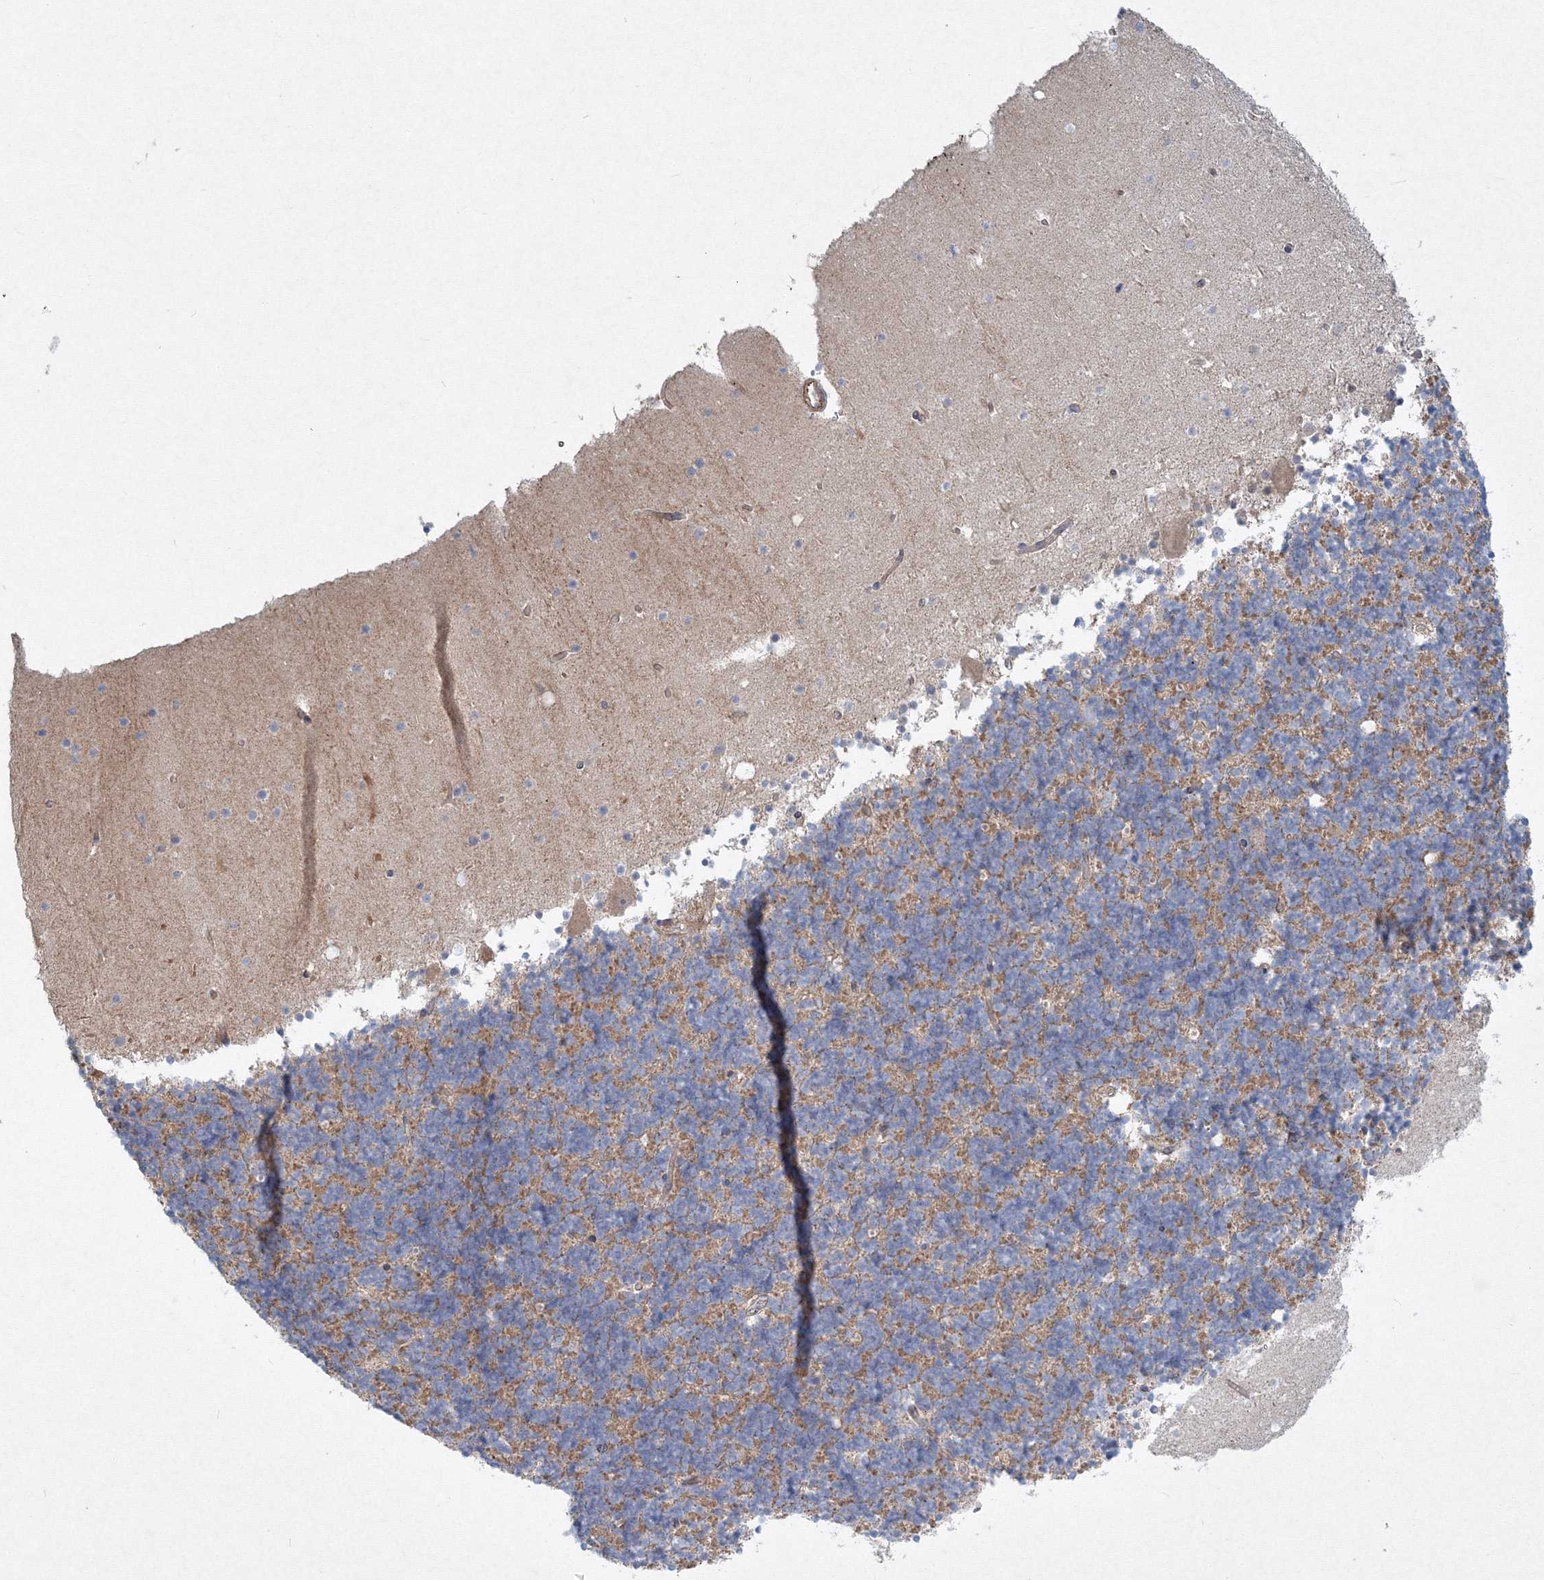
{"staining": {"intensity": "moderate", "quantity": "25%-75%", "location": "cytoplasmic/membranous"}, "tissue": "cerebellum", "cell_type": "Cells in granular layer", "image_type": "normal", "snomed": [{"axis": "morphology", "description": "Normal tissue, NOS"}, {"axis": "topography", "description": "Cerebellum"}], "caption": "A medium amount of moderate cytoplasmic/membranous expression is present in about 25%-75% of cells in granular layer in unremarkable cerebellum.", "gene": "WDR49", "patient": {"sex": "male", "age": 57}}